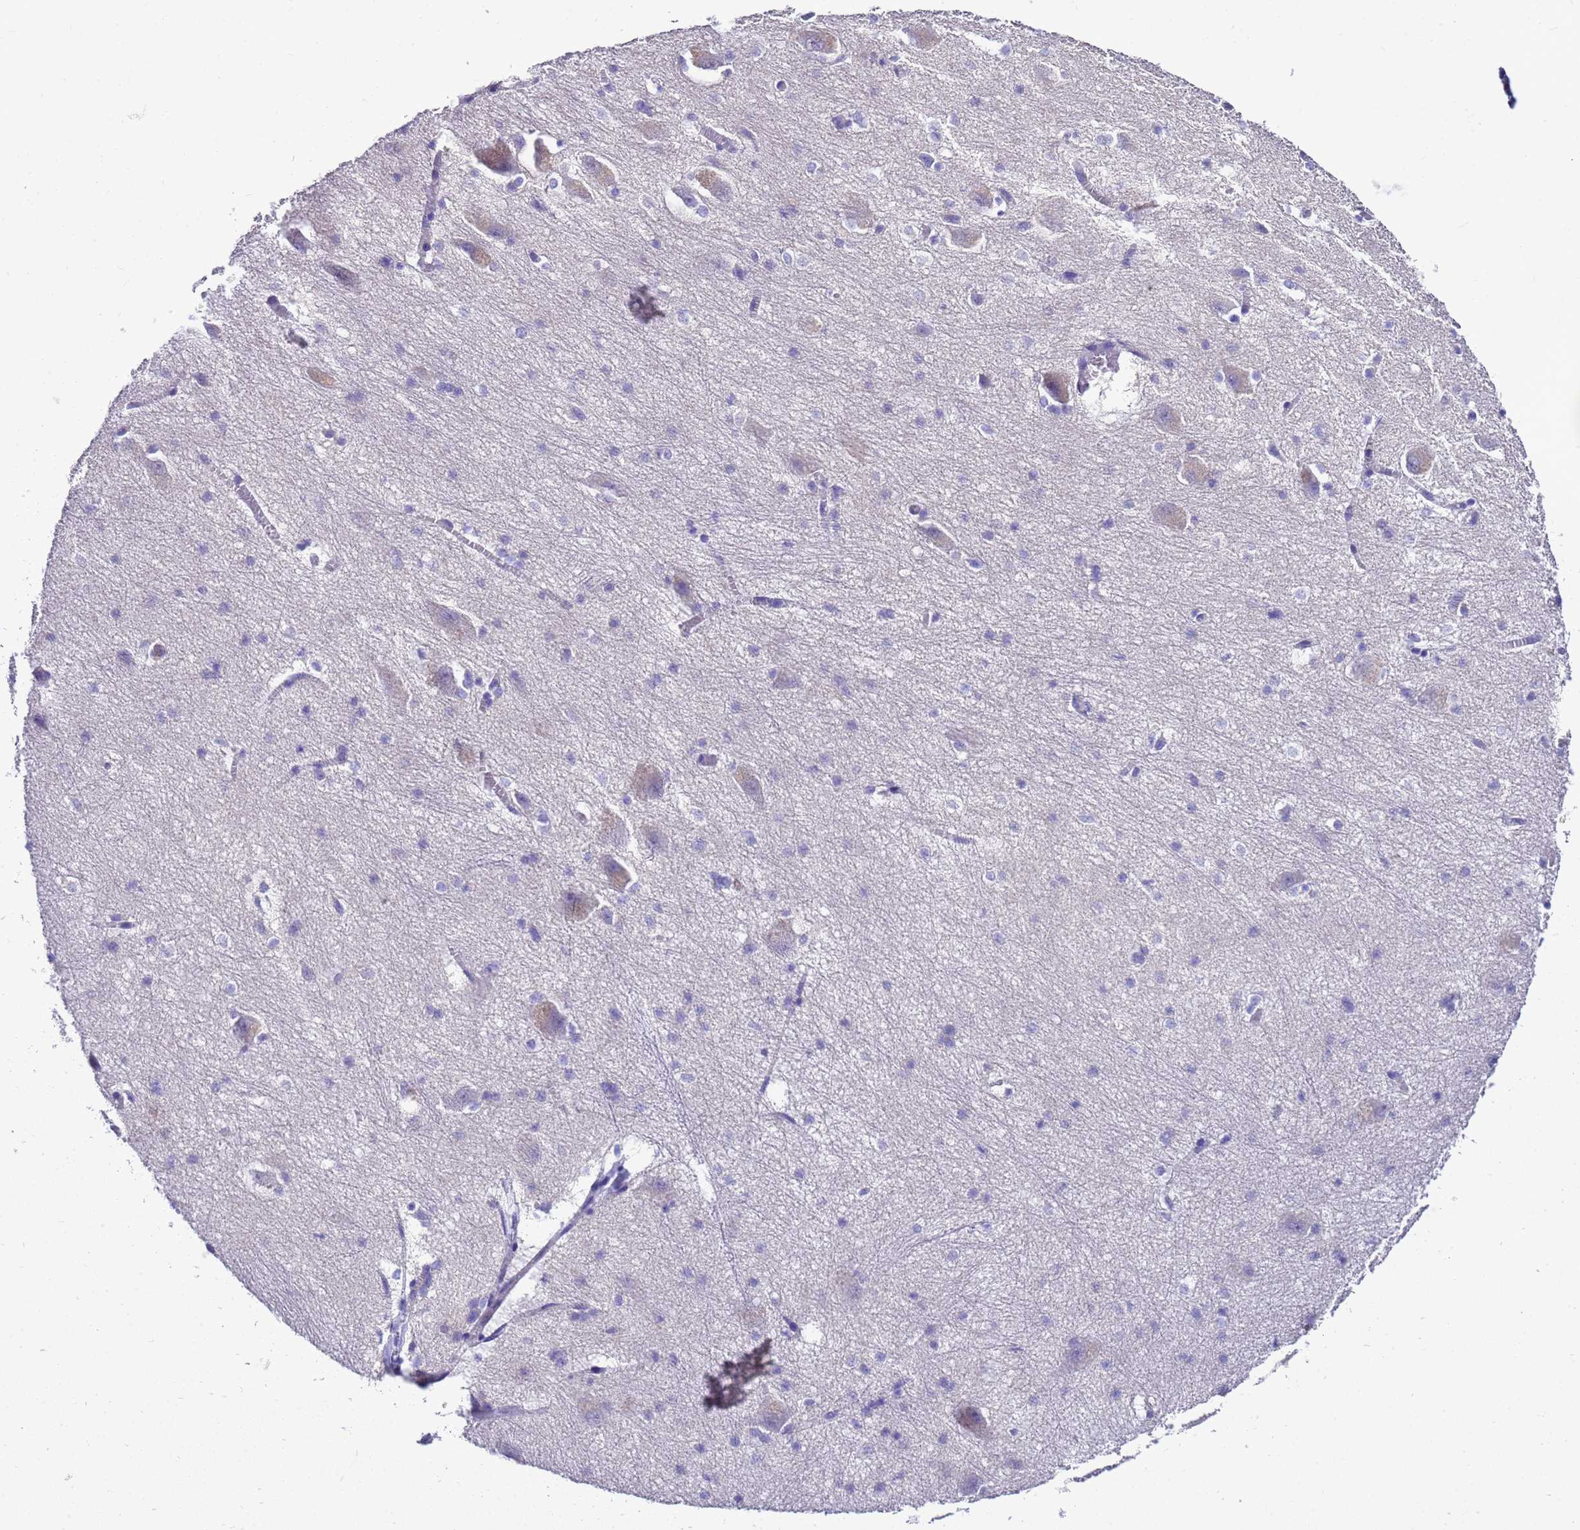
{"staining": {"intensity": "negative", "quantity": "none", "location": "none"}, "tissue": "caudate", "cell_type": "Glial cells", "image_type": "normal", "snomed": [{"axis": "morphology", "description": "Normal tissue, NOS"}, {"axis": "topography", "description": "Lateral ventricle wall"}], "caption": "Immunohistochemistry of benign human caudate exhibits no staining in glial cells.", "gene": "HSPB6", "patient": {"sex": "male", "age": 37}}